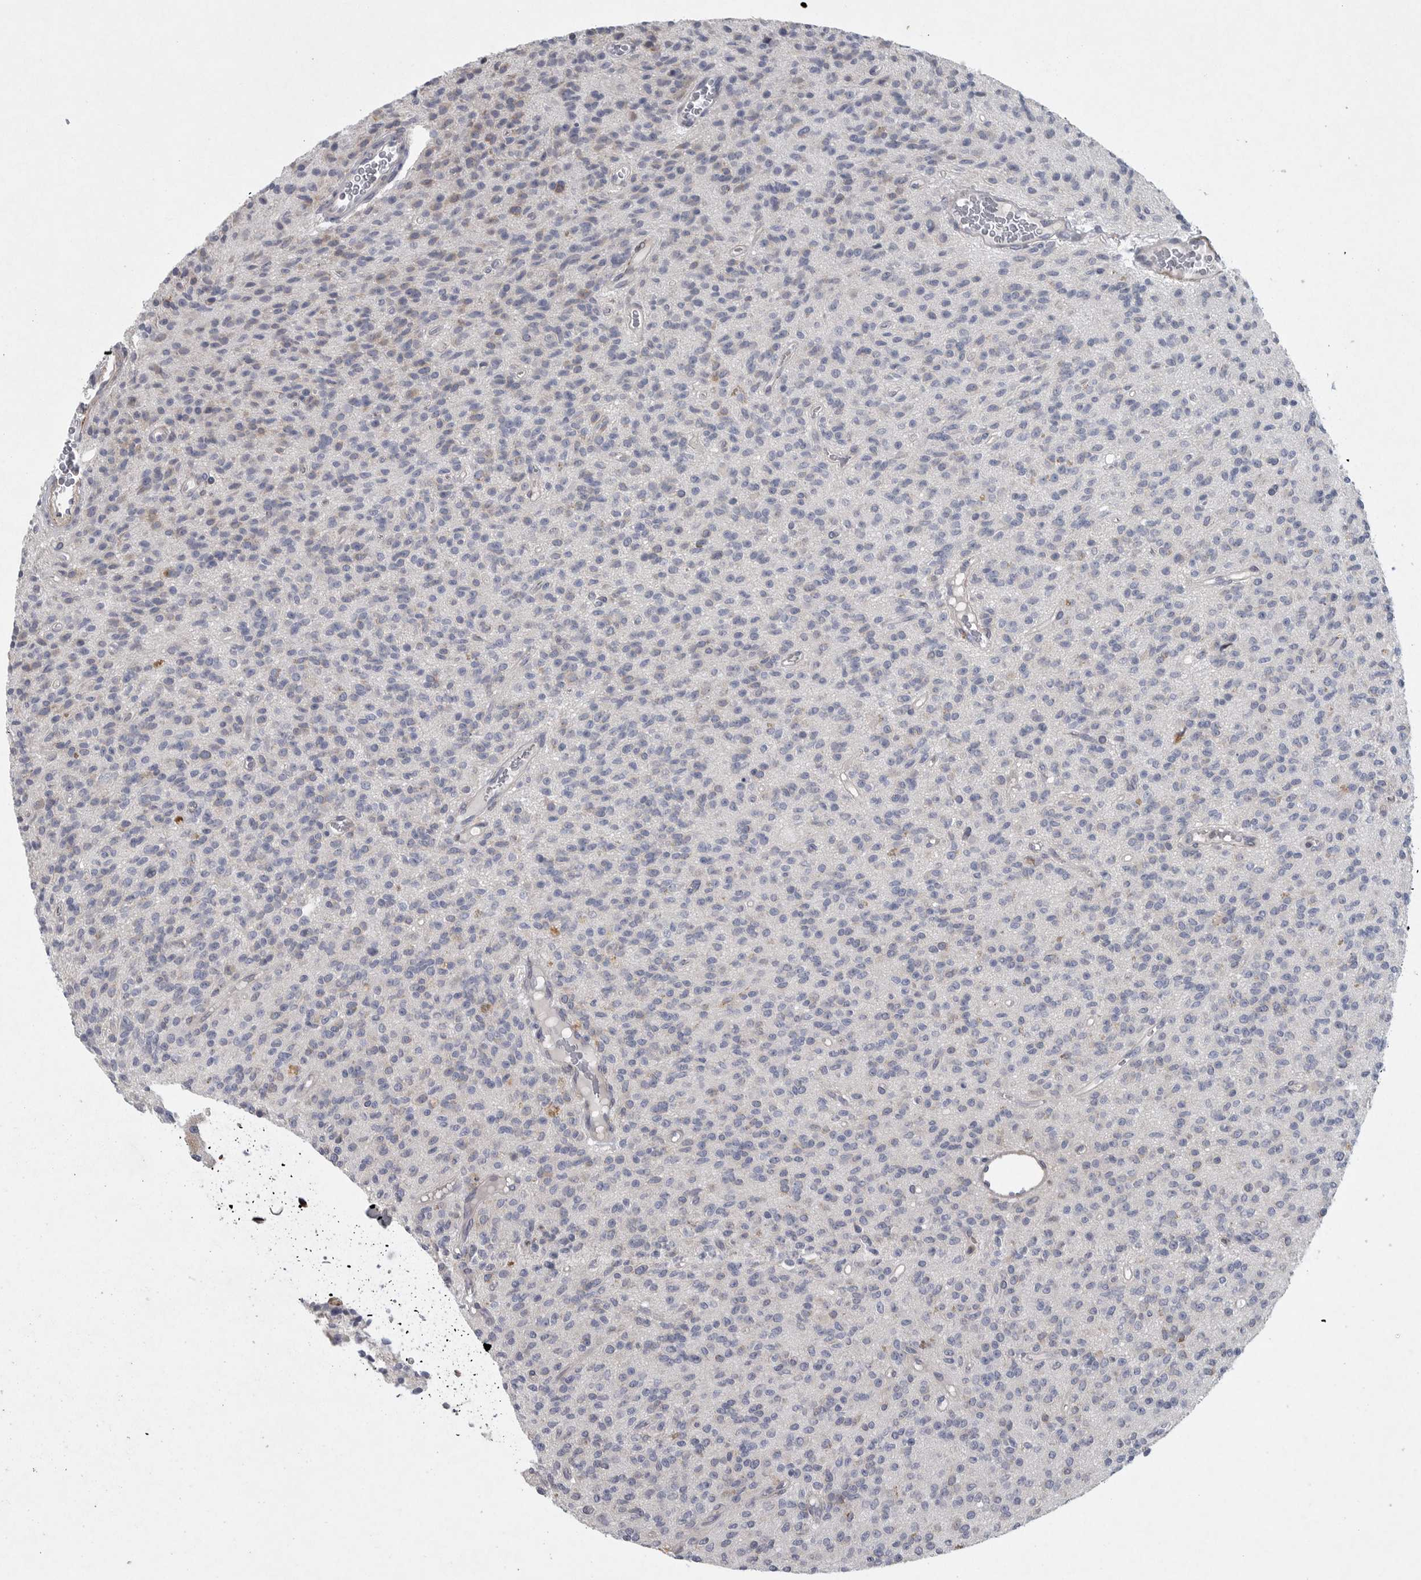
{"staining": {"intensity": "negative", "quantity": "none", "location": "none"}, "tissue": "glioma", "cell_type": "Tumor cells", "image_type": "cancer", "snomed": [{"axis": "morphology", "description": "Glioma, malignant, High grade"}, {"axis": "topography", "description": "Brain"}], "caption": "The immunohistochemistry photomicrograph has no significant positivity in tumor cells of glioma tissue.", "gene": "MINPP1", "patient": {"sex": "male", "age": 34}}